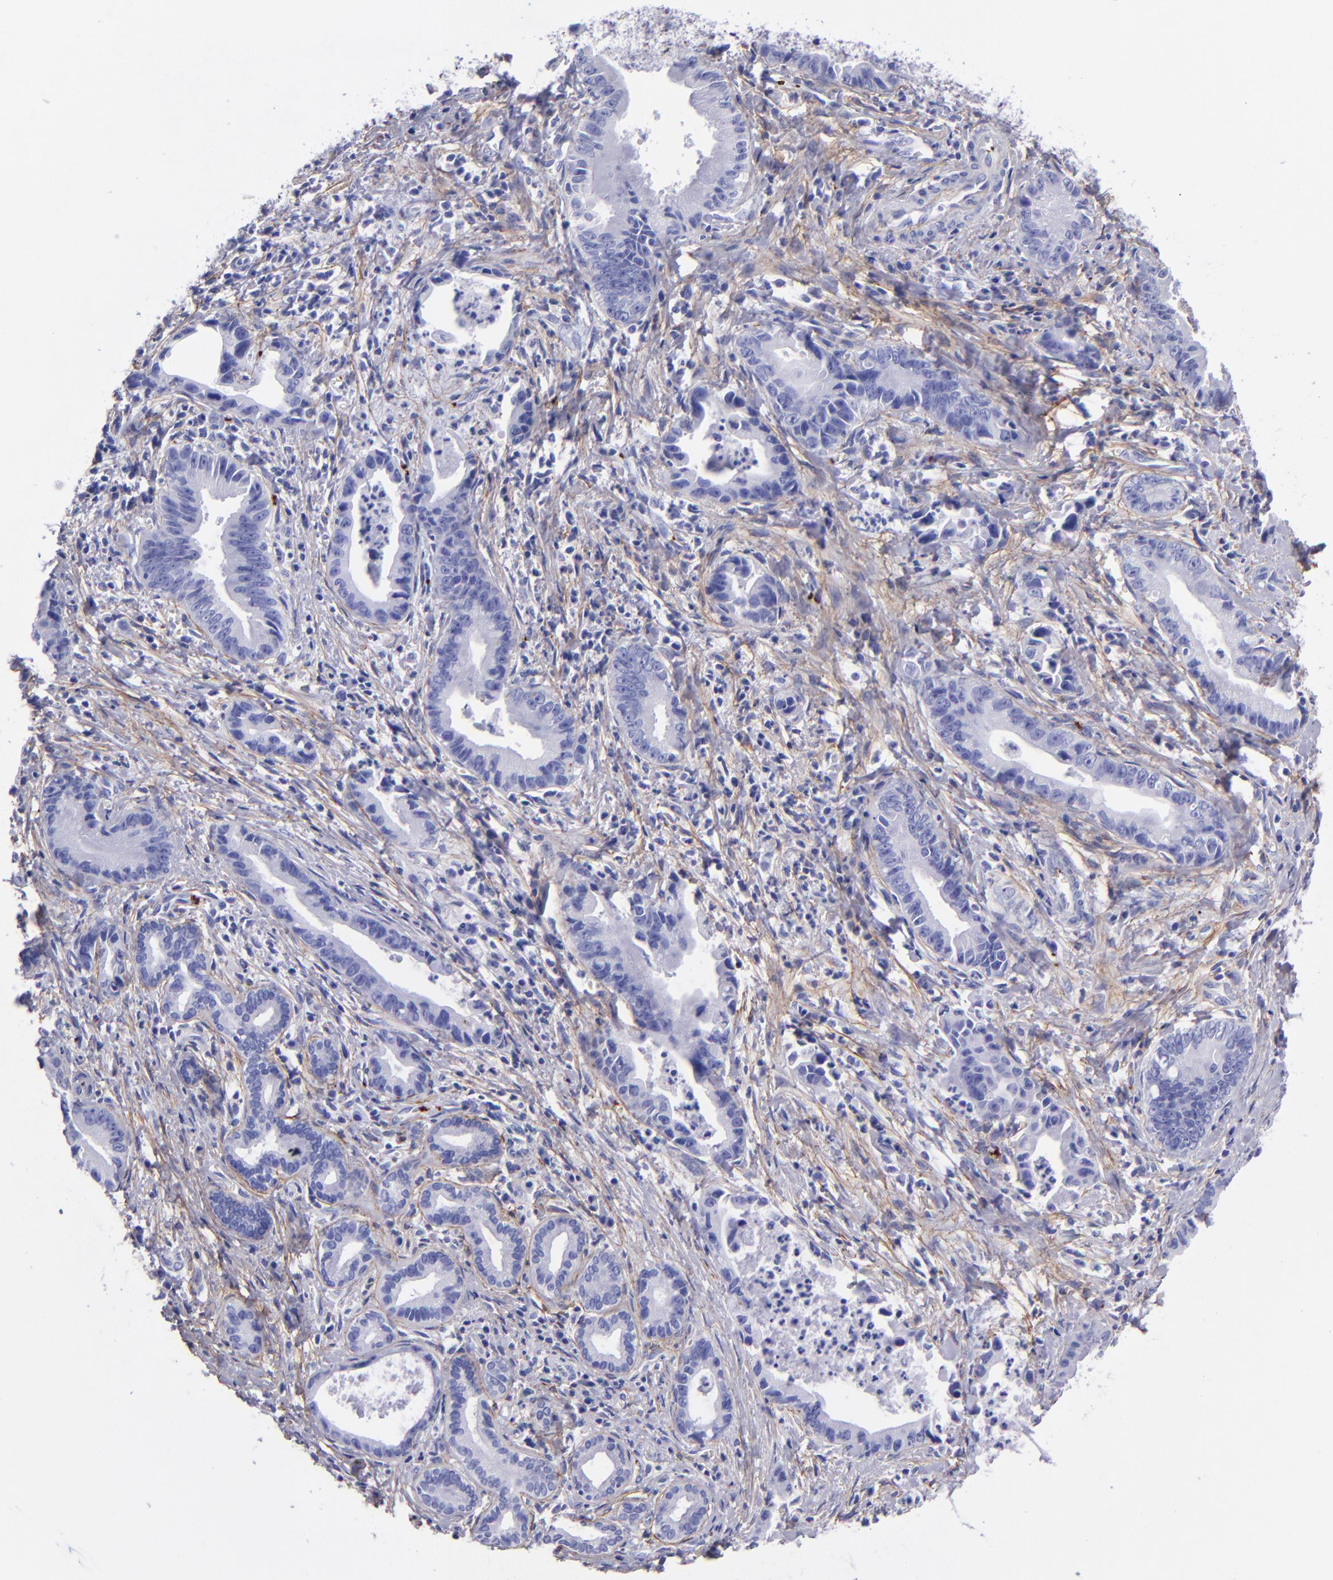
{"staining": {"intensity": "negative", "quantity": "none", "location": "none"}, "tissue": "liver cancer", "cell_type": "Tumor cells", "image_type": "cancer", "snomed": [{"axis": "morphology", "description": "Cholangiocarcinoma"}, {"axis": "topography", "description": "Liver"}], "caption": "This is a histopathology image of immunohistochemistry staining of liver cancer, which shows no expression in tumor cells.", "gene": "EFCAB13", "patient": {"sex": "female", "age": 55}}